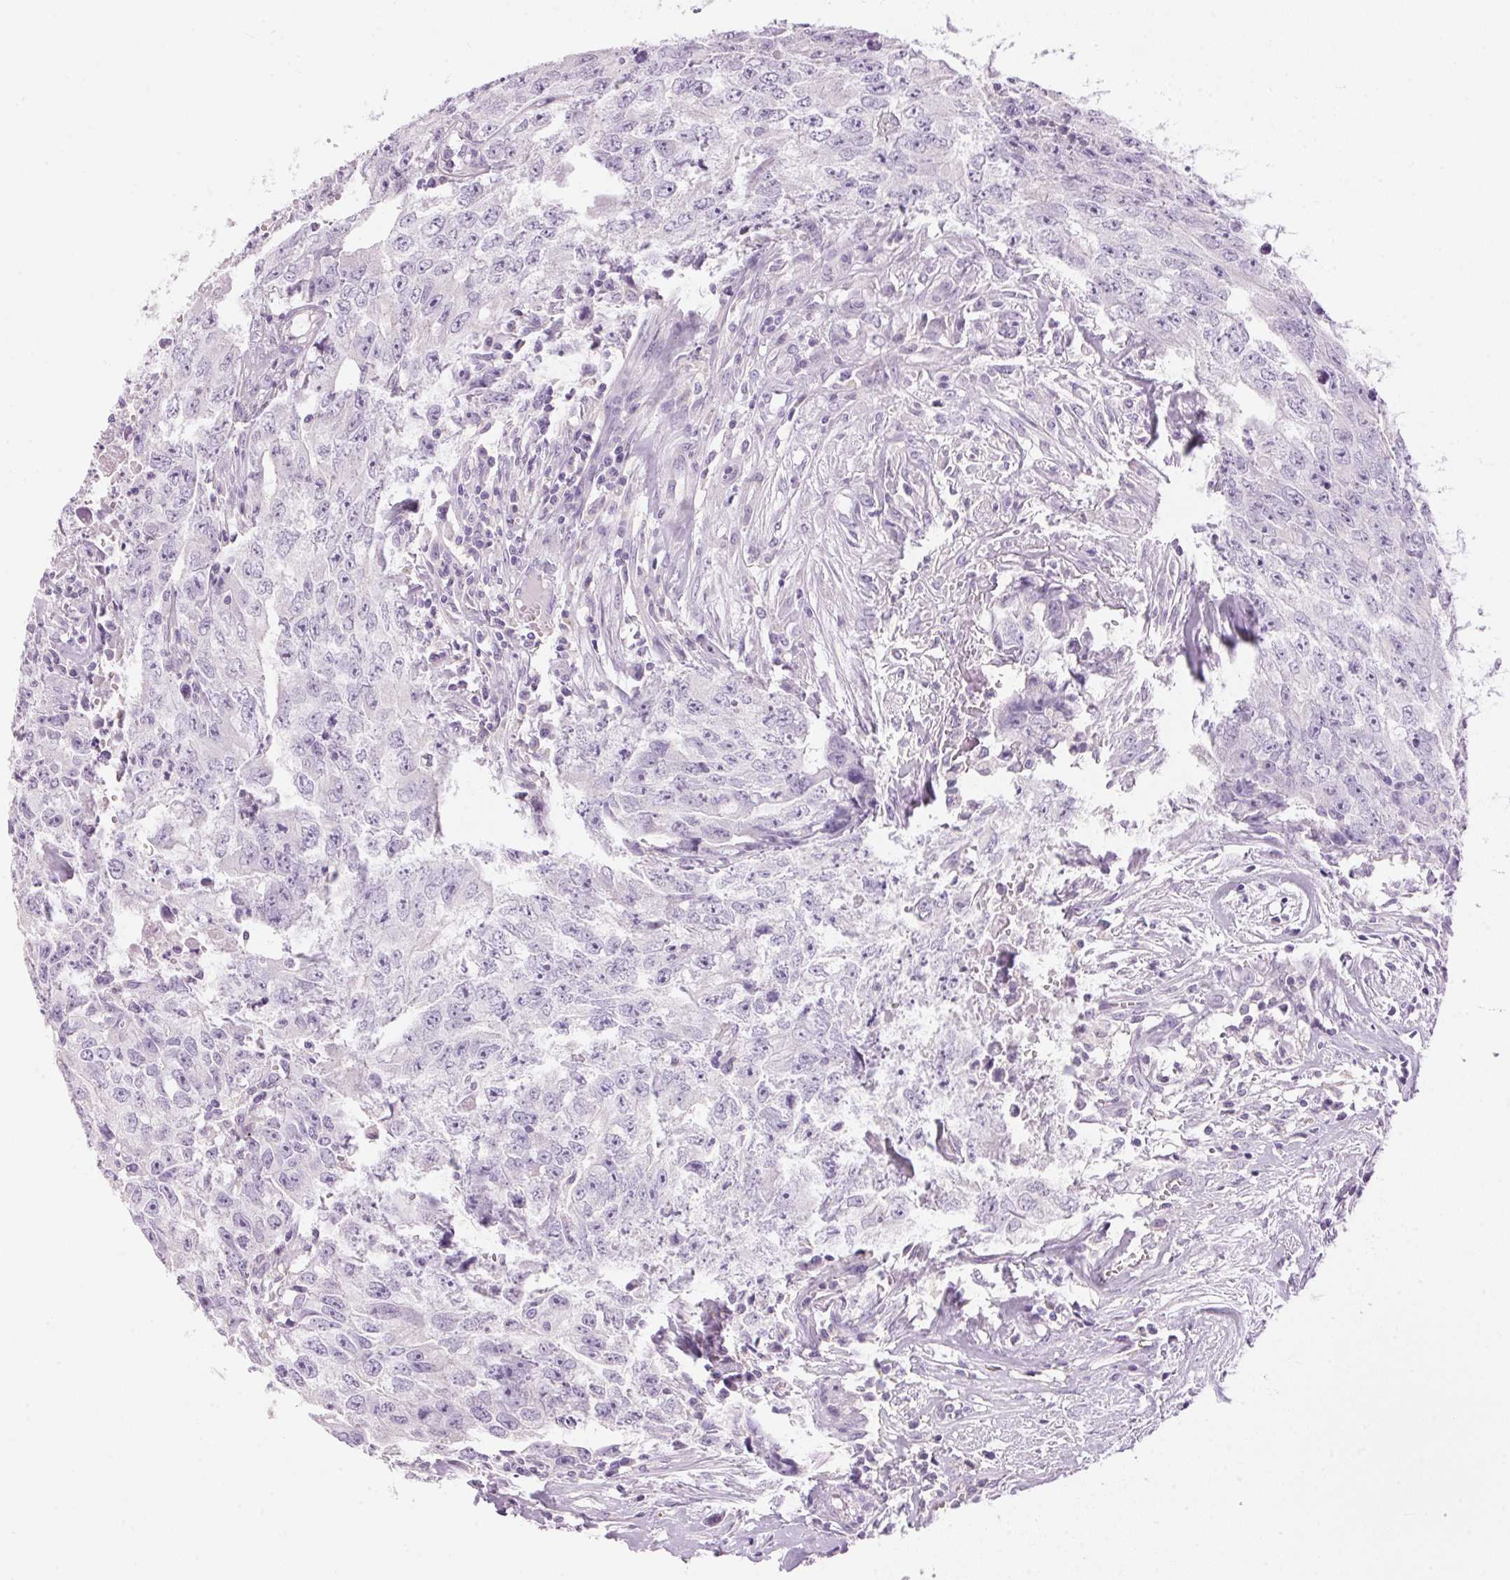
{"staining": {"intensity": "negative", "quantity": "none", "location": "none"}, "tissue": "testis cancer", "cell_type": "Tumor cells", "image_type": "cancer", "snomed": [{"axis": "morphology", "description": "Carcinoma, Embryonal, NOS"}, {"axis": "morphology", "description": "Teratoma, malignant, NOS"}, {"axis": "topography", "description": "Testis"}], "caption": "Tumor cells show no significant expression in testis teratoma (malignant).", "gene": "HSD17B2", "patient": {"sex": "male", "age": 24}}